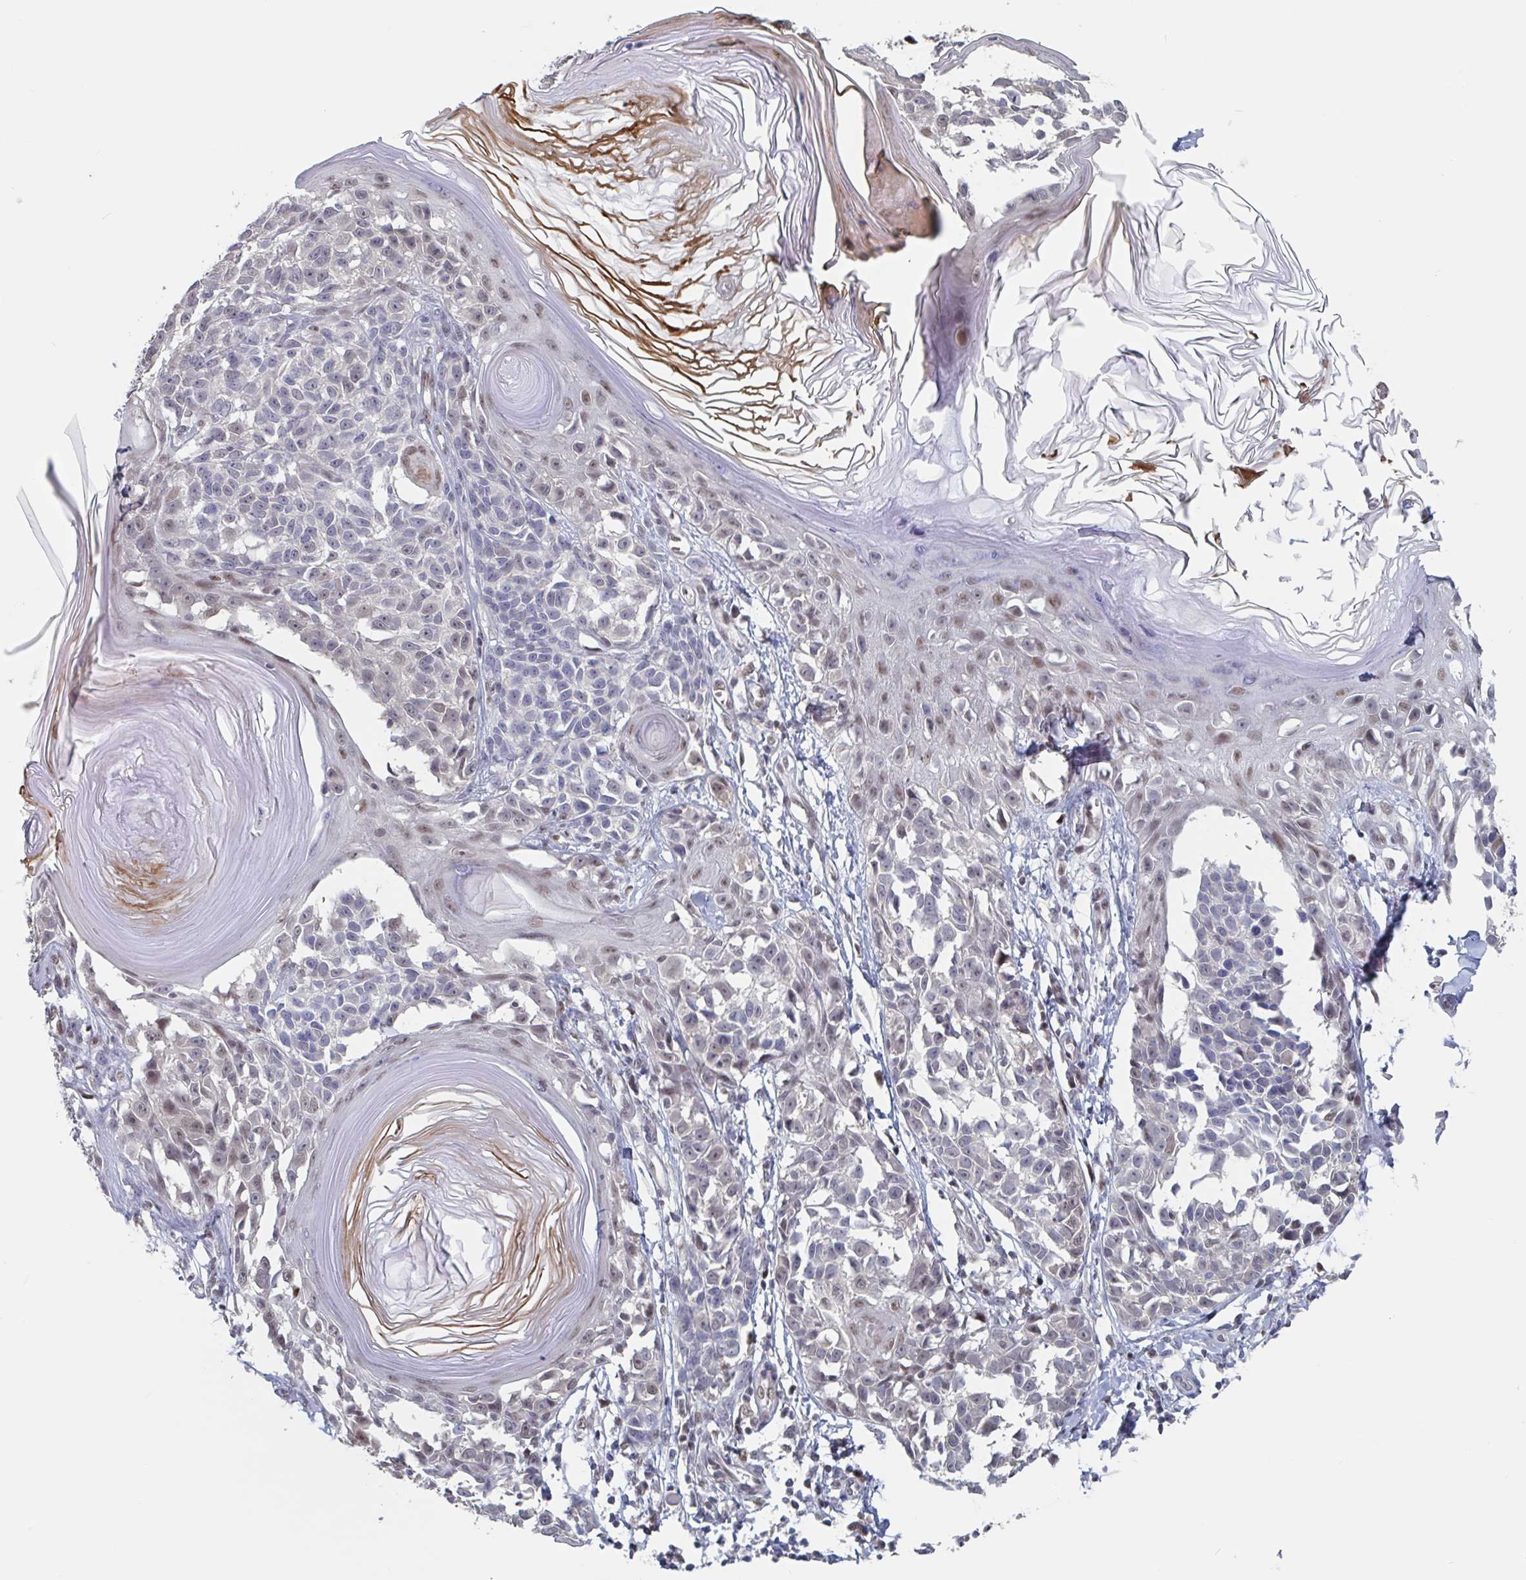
{"staining": {"intensity": "weak", "quantity": "<25%", "location": "nuclear"}, "tissue": "melanoma", "cell_type": "Tumor cells", "image_type": "cancer", "snomed": [{"axis": "morphology", "description": "Malignant melanoma, NOS"}, {"axis": "topography", "description": "Skin"}], "caption": "DAB immunohistochemical staining of melanoma reveals no significant positivity in tumor cells.", "gene": "BCL7B", "patient": {"sex": "male", "age": 73}}